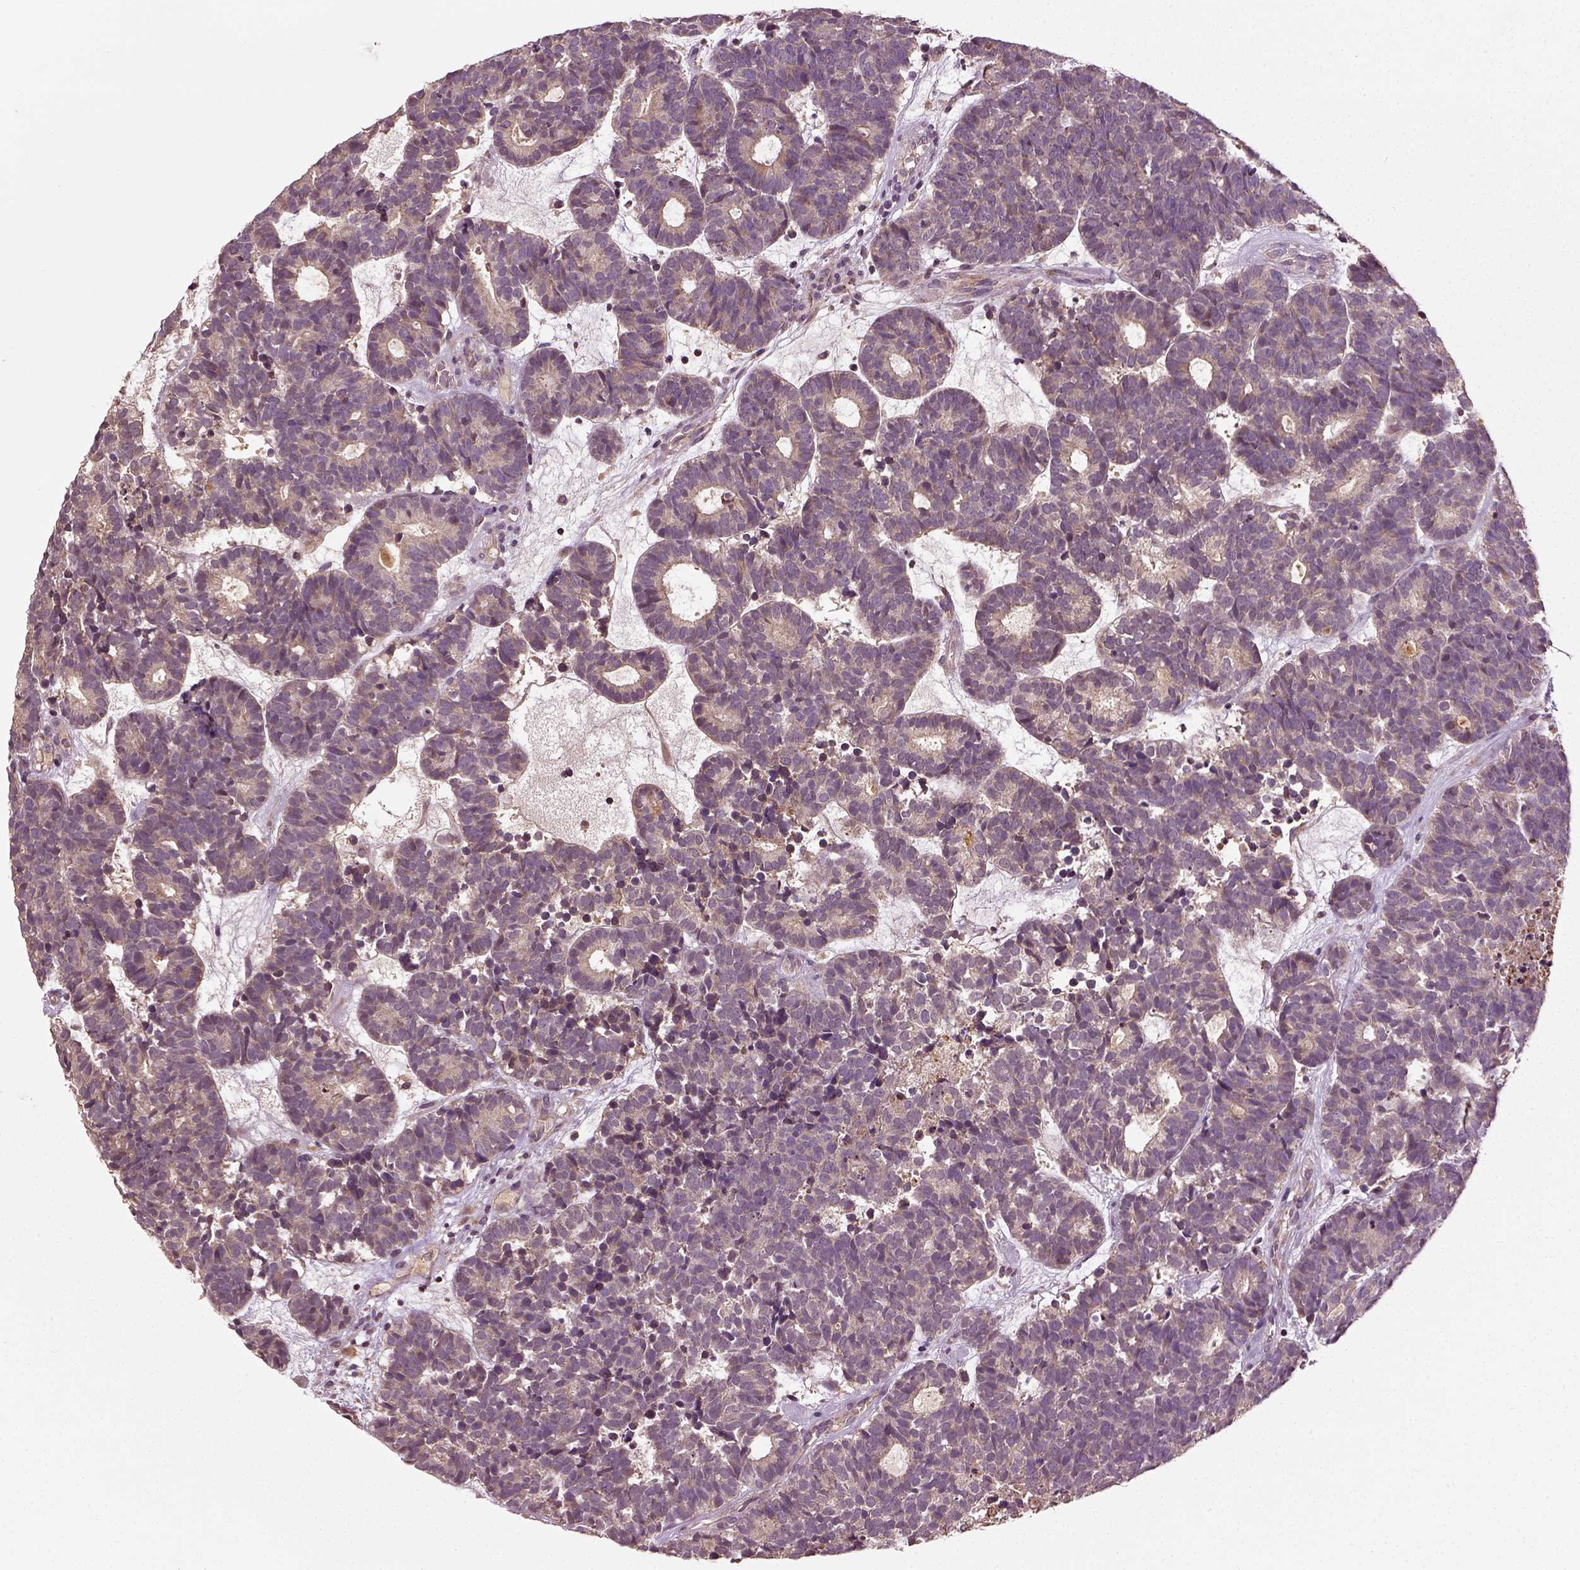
{"staining": {"intensity": "negative", "quantity": "none", "location": "none"}, "tissue": "head and neck cancer", "cell_type": "Tumor cells", "image_type": "cancer", "snomed": [{"axis": "morphology", "description": "Adenocarcinoma, NOS"}, {"axis": "topography", "description": "Head-Neck"}], "caption": "Immunohistochemistry (IHC) micrograph of human head and neck cancer (adenocarcinoma) stained for a protein (brown), which shows no expression in tumor cells.", "gene": "ERV3-1", "patient": {"sex": "female", "age": 81}}